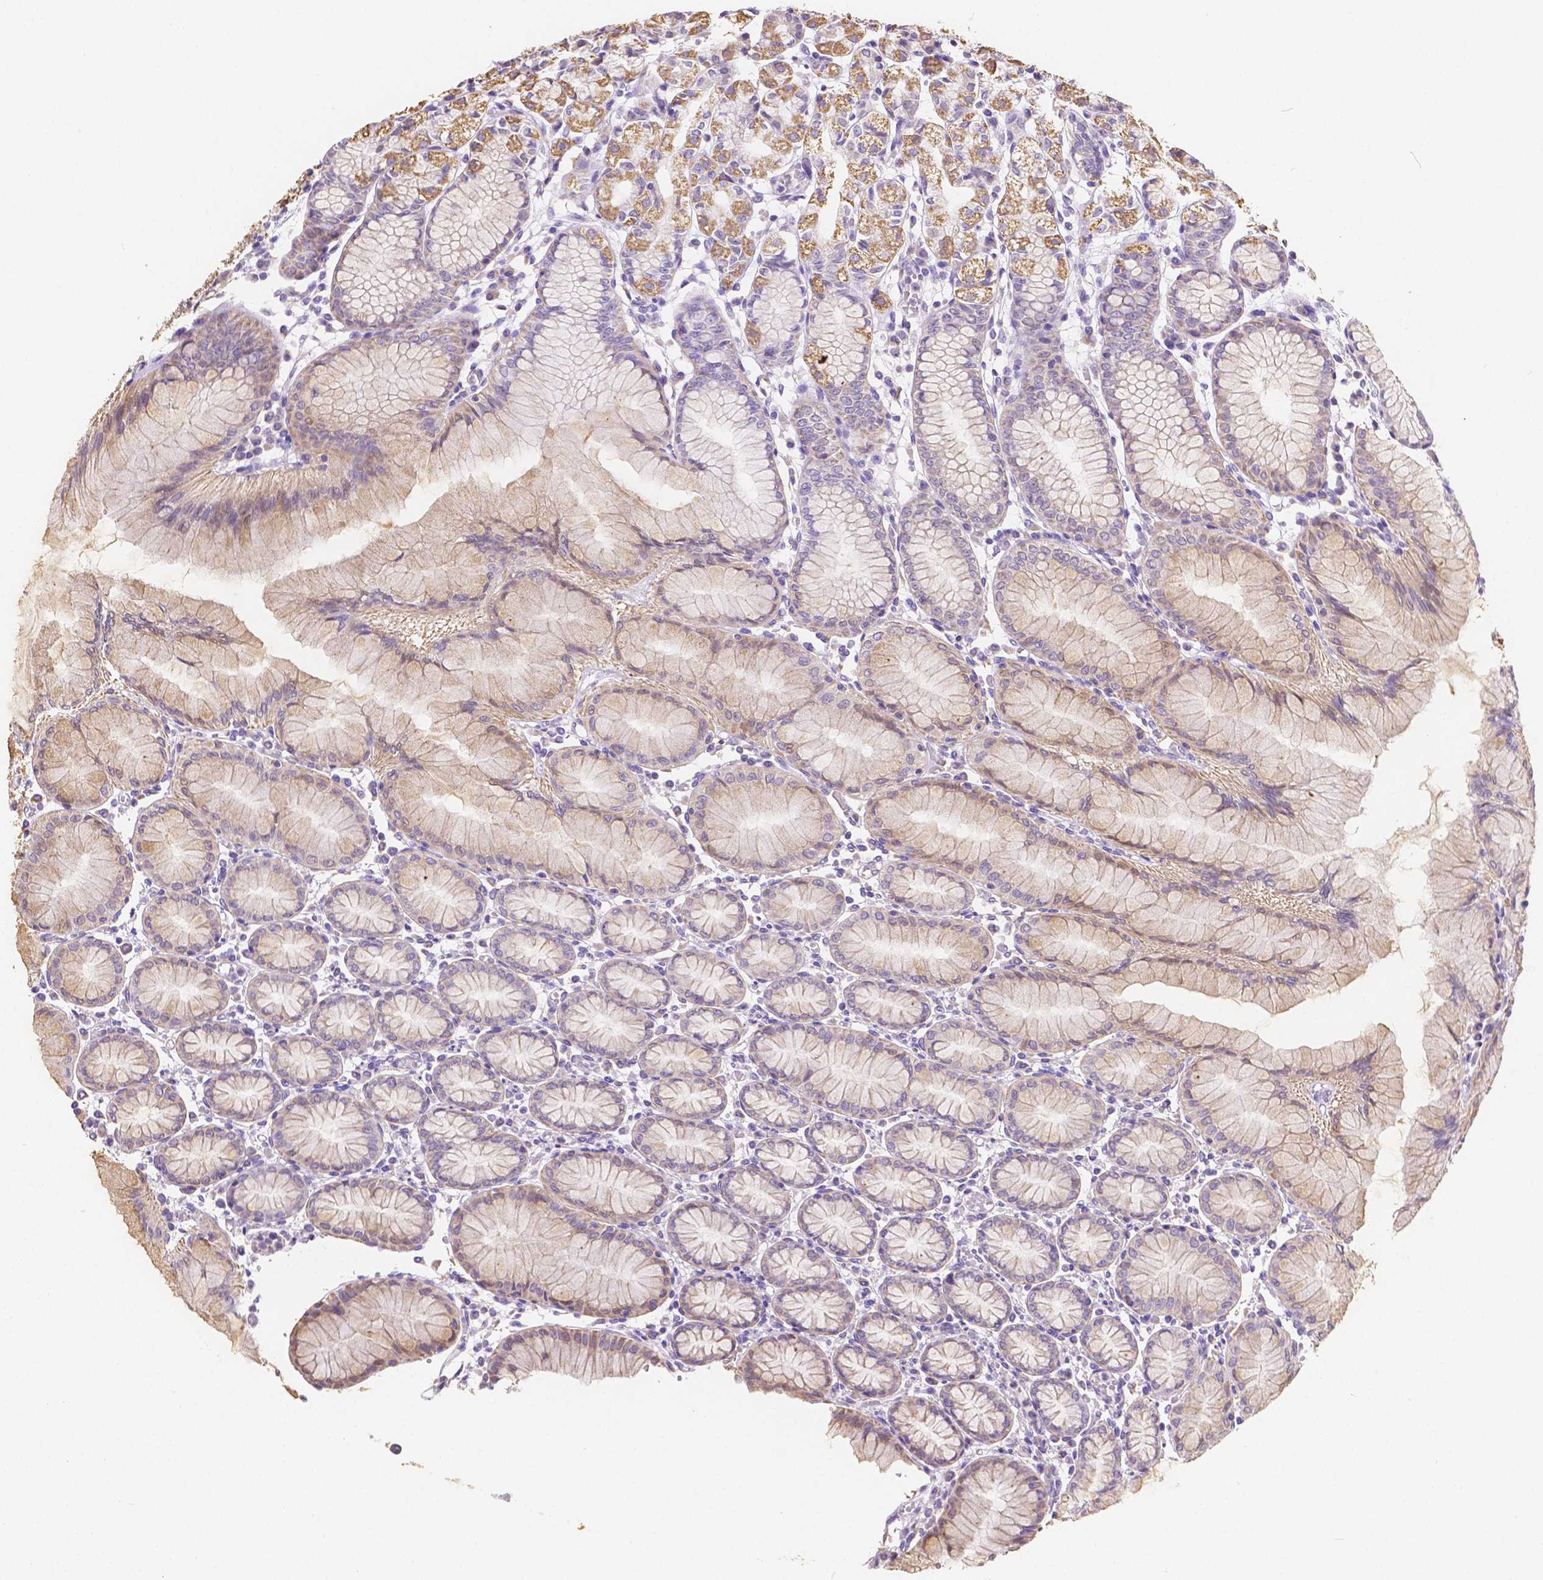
{"staining": {"intensity": "moderate", "quantity": "25%-75%", "location": "cytoplasmic/membranous"}, "tissue": "stomach", "cell_type": "Glandular cells", "image_type": "normal", "snomed": [{"axis": "morphology", "description": "Normal tissue, NOS"}, {"axis": "topography", "description": "Stomach"}], "caption": "Protein expression by immunohistochemistry (IHC) demonstrates moderate cytoplasmic/membranous expression in approximately 25%-75% of glandular cells in normal stomach. (Brightfield microscopy of DAB IHC at high magnification).", "gene": "TMEM130", "patient": {"sex": "female", "age": 57}}